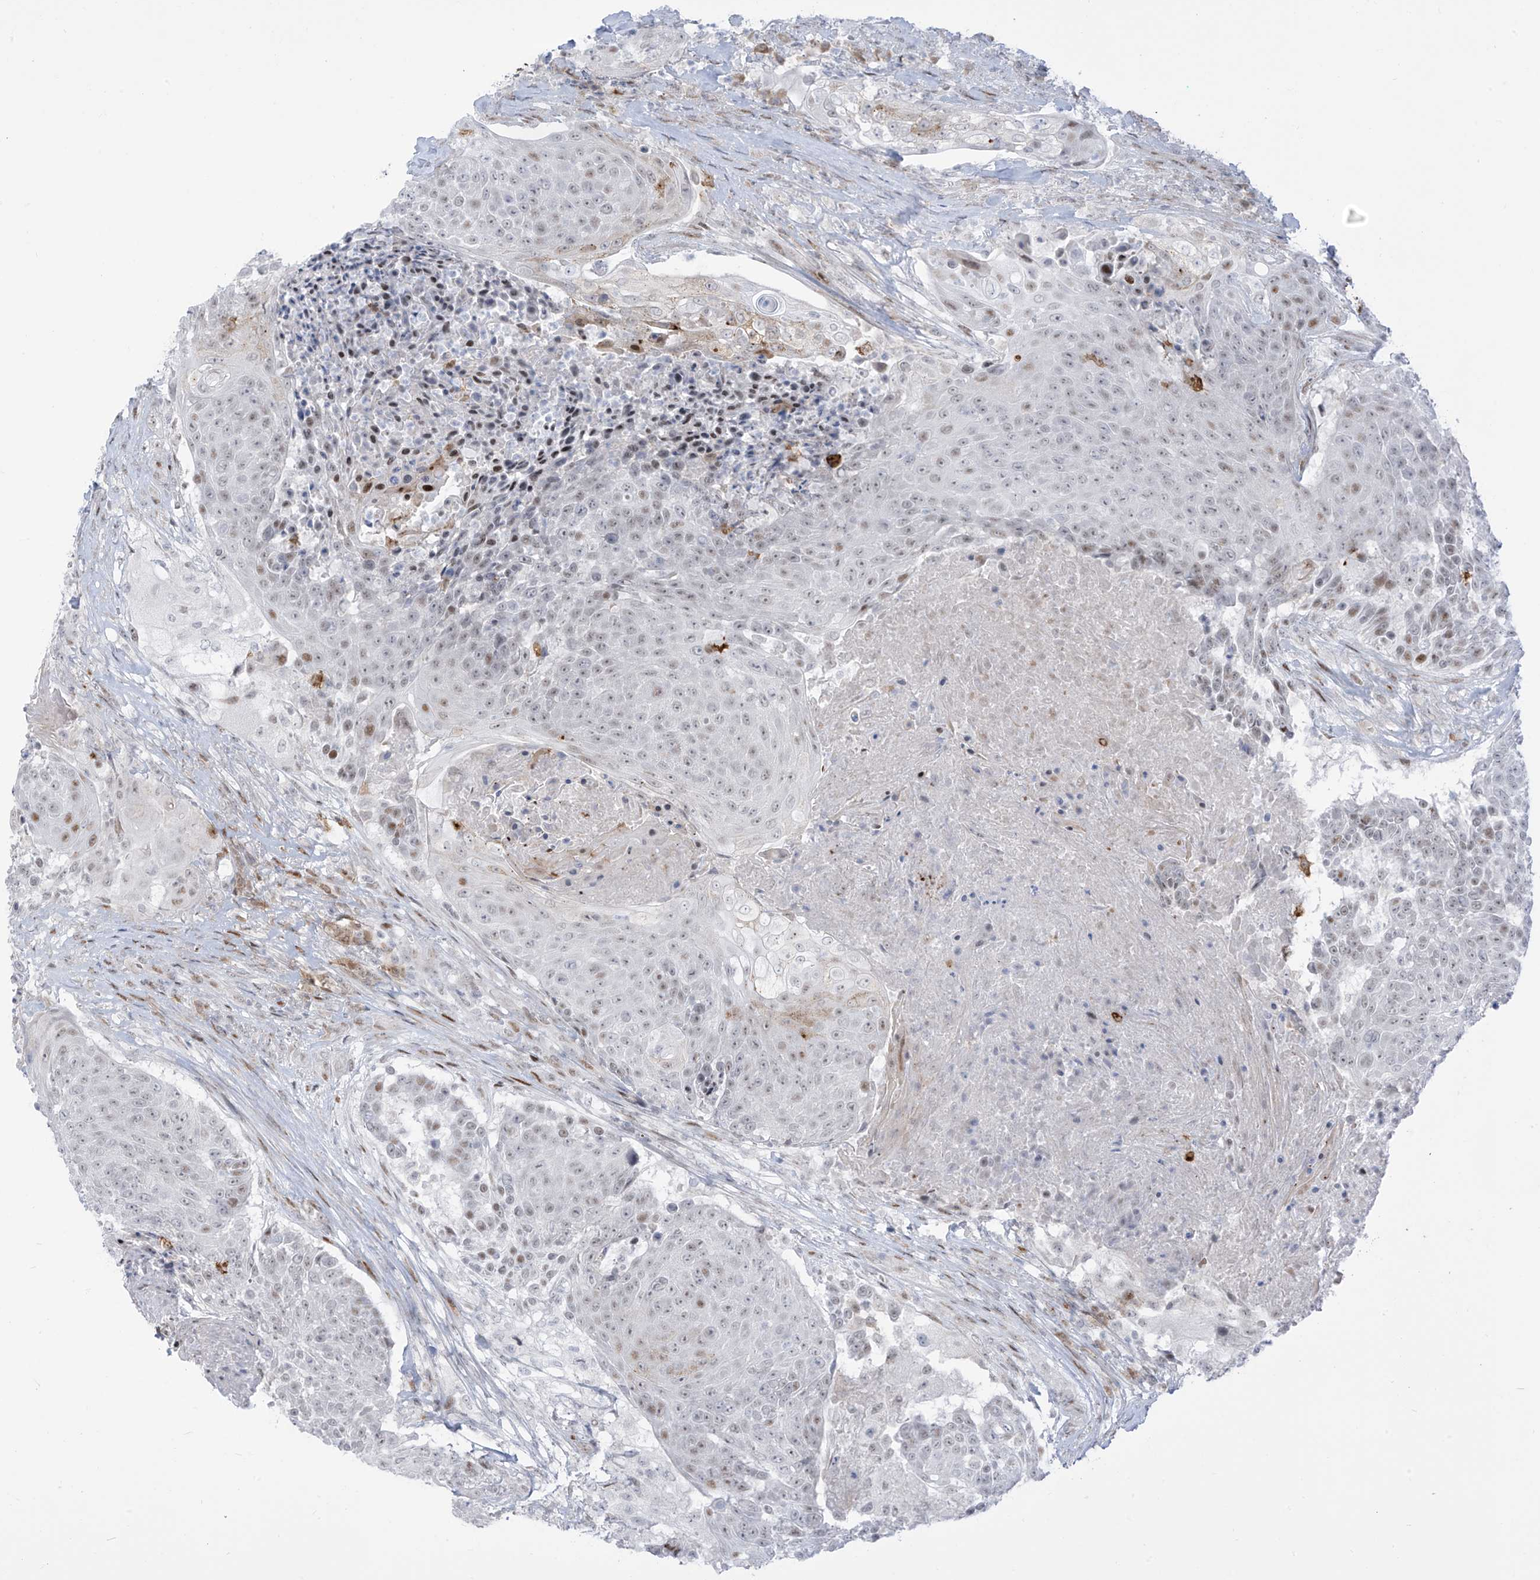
{"staining": {"intensity": "weak", "quantity": "25%-75%", "location": "nuclear"}, "tissue": "urothelial cancer", "cell_type": "Tumor cells", "image_type": "cancer", "snomed": [{"axis": "morphology", "description": "Urothelial carcinoma, High grade"}, {"axis": "topography", "description": "Urinary bladder"}], "caption": "Urothelial cancer stained with immunohistochemistry (IHC) displays weak nuclear positivity in about 25%-75% of tumor cells.", "gene": "LIN9", "patient": {"sex": "female", "age": 63}}